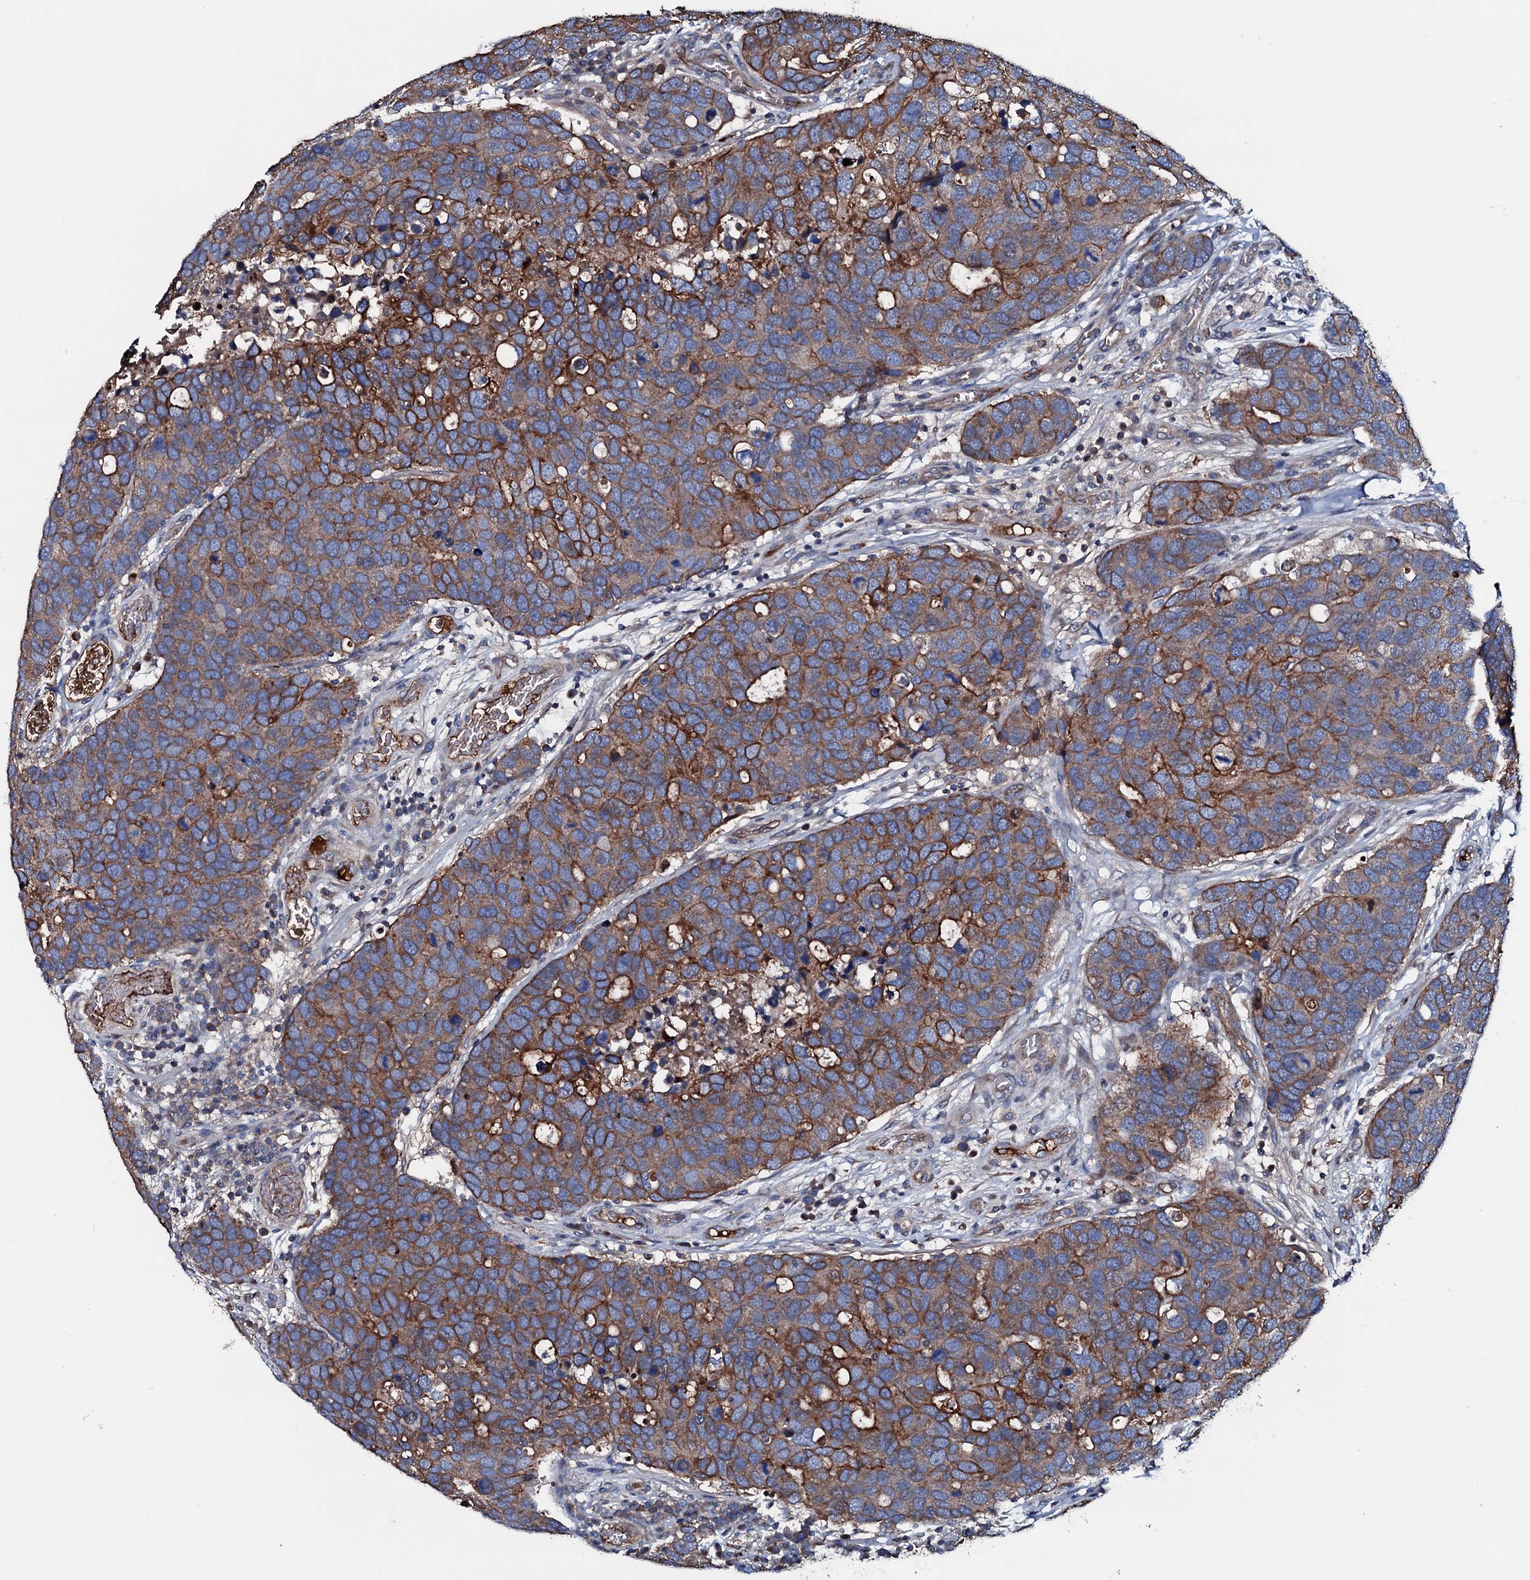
{"staining": {"intensity": "strong", "quantity": ">75%", "location": "cytoplasmic/membranous"}, "tissue": "breast cancer", "cell_type": "Tumor cells", "image_type": "cancer", "snomed": [{"axis": "morphology", "description": "Duct carcinoma"}, {"axis": "topography", "description": "Breast"}], "caption": "This photomicrograph exhibits immunohistochemistry (IHC) staining of intraductal carcinoma (breast), with high strong cytoplasmic/membranous staining in about >75% of tumor cells.", "gene": "NEK1", "patient": {"sex": "female", "age": 83}}